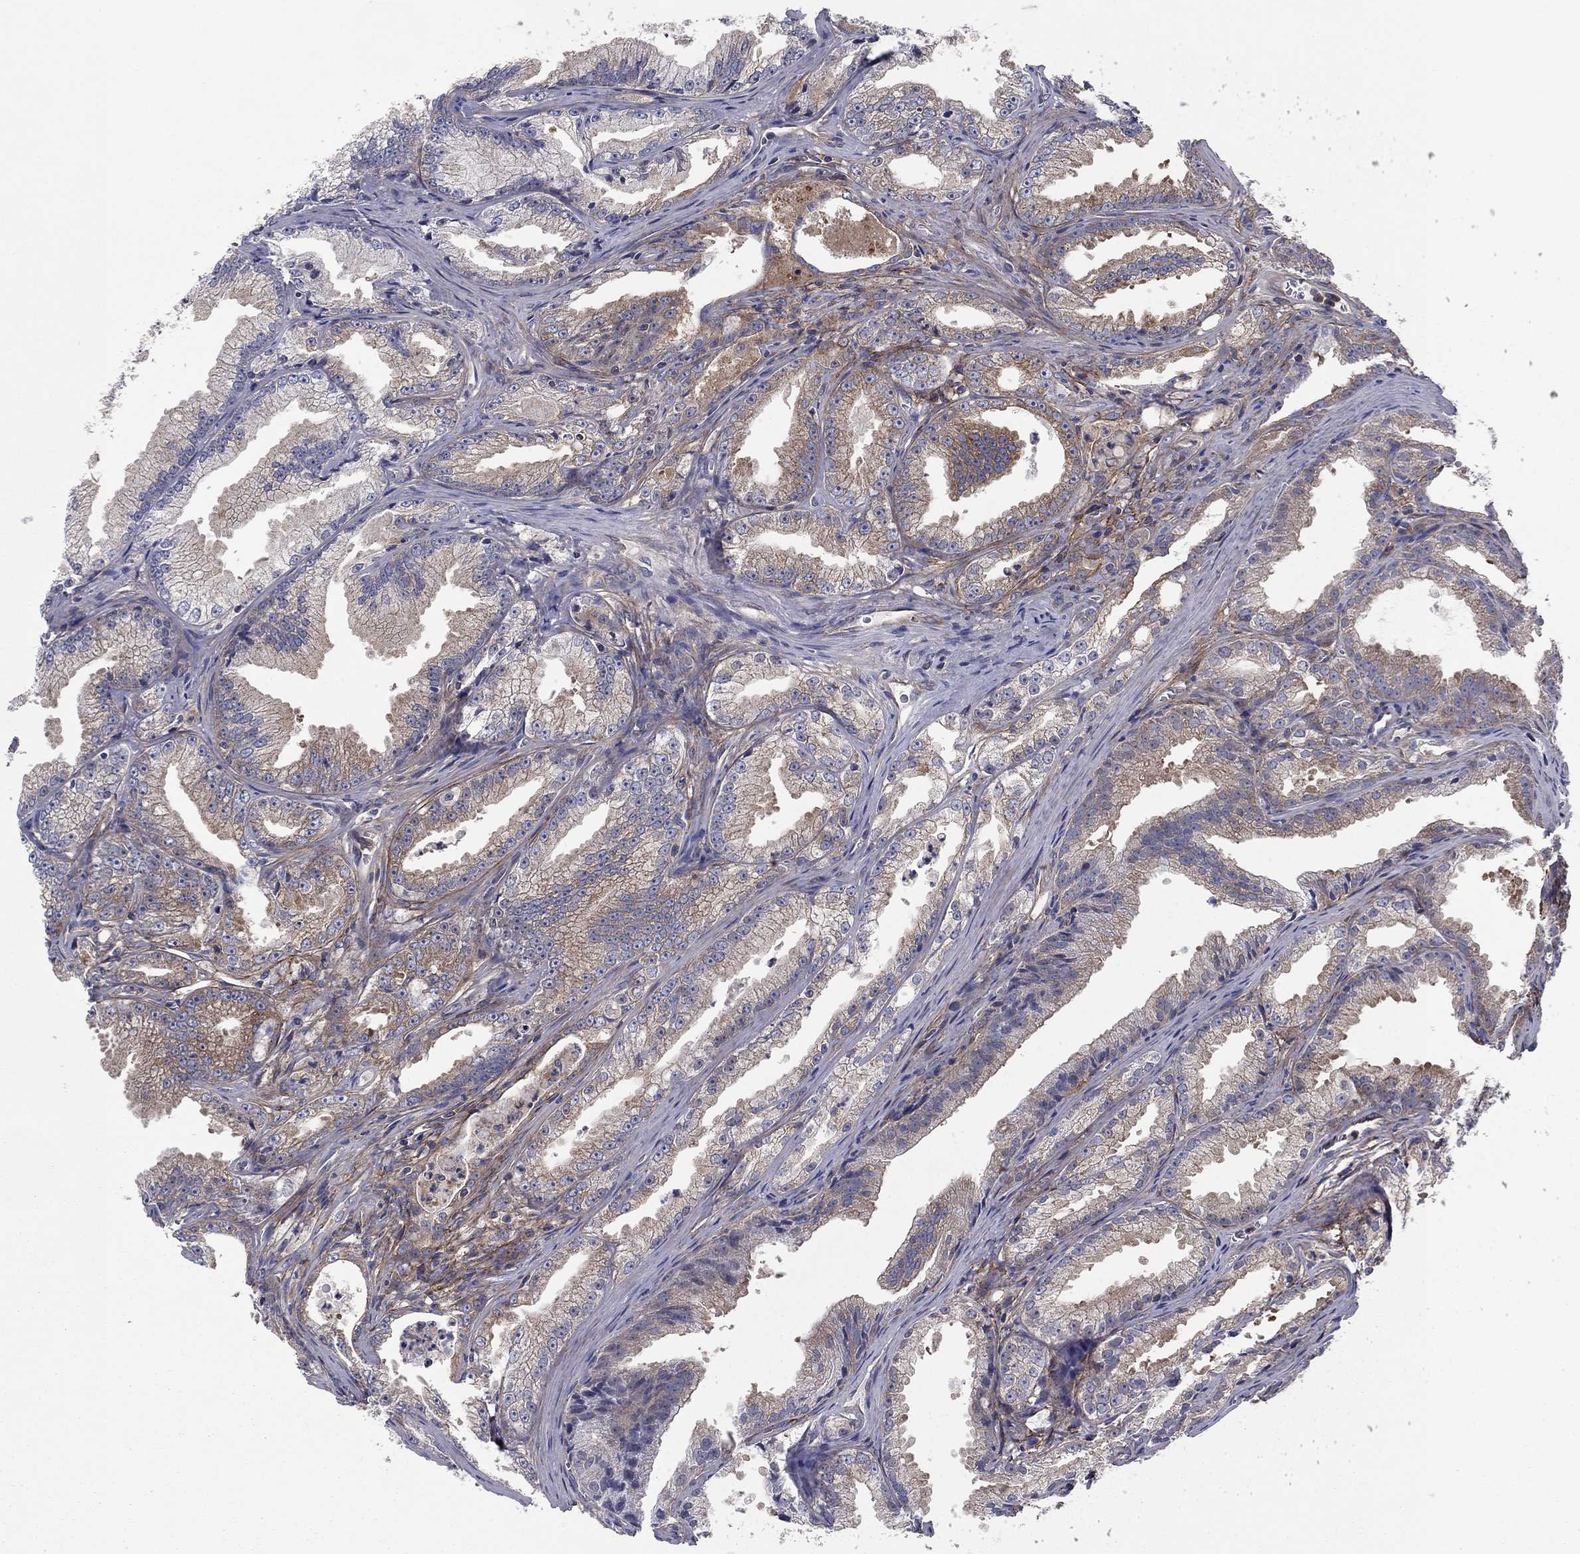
{"staining": {"intensity": "weak", "quantity": "<25%", "location": "cytoplasmic/membranous"}, "tissue": "prostate cancer", "cell_type": "Tumor cells", "image_type": "cancer", "snomed": [{"axis": "morphology", "description": "Adenocarcinoma, NOS"}, {"axis": "morphology", "description": "Adenocarcinoma, High grade"}, {"axis": "topography", "description": "Prostate"}], "caption": "This is an IHC micrograph of human prostate cancer (adenocarcinoma). There is no expression in tumor cells.", "gene": "RNF123", "patient": {"sex": "male", "age": 70}}